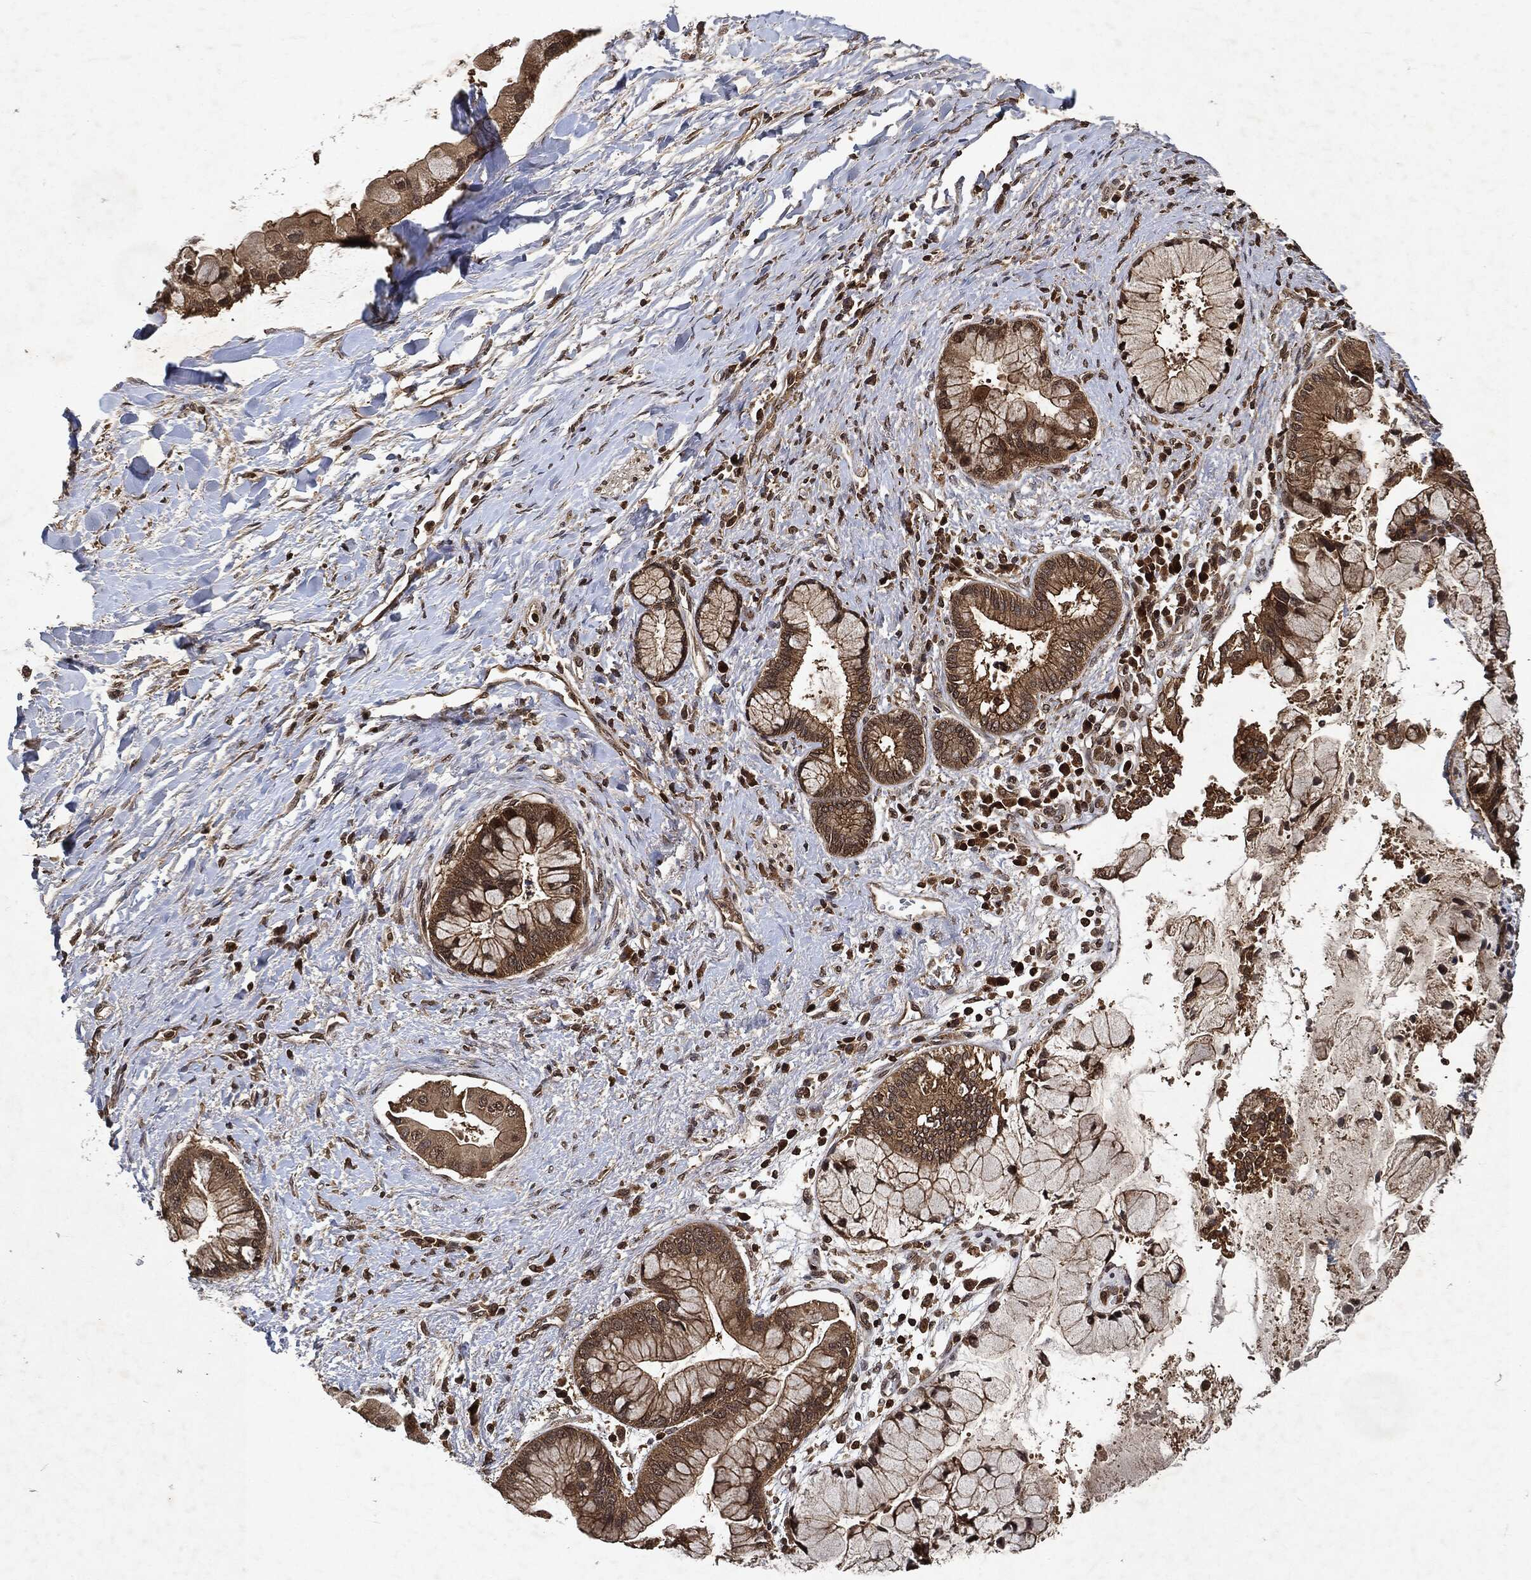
{"staining": {"intensity": "moderate", "quantity": ">75%", "location": "cytoplasmic/membranous"}, "tissue": "liver cancer", "cell_type": "Tumor cells", "image_type": "cancer", "snomed": [{"axis": "morphology", "description": "Normal tissue, NOS"}, {"axis": "morphology", "description": "Cholangiocarcinoma"}, {"axis": "topography", "description": "Liver"}, {"axis": "topography", "description": "Peripheral nerve tissue"}], "caption": "Immunohistochemistry micrograph of neoplastic tissue: liver cholangiocarcinoma stained using immunohistochemistry displays medium levels of moderate protein expression localized specifically in the cytoplasmic/membranous of tumor cells, appearing as a cytoplasmic/membranous brown color.", "gene": "ZNF226", "patient": {"sex": "male", "age": 50}}